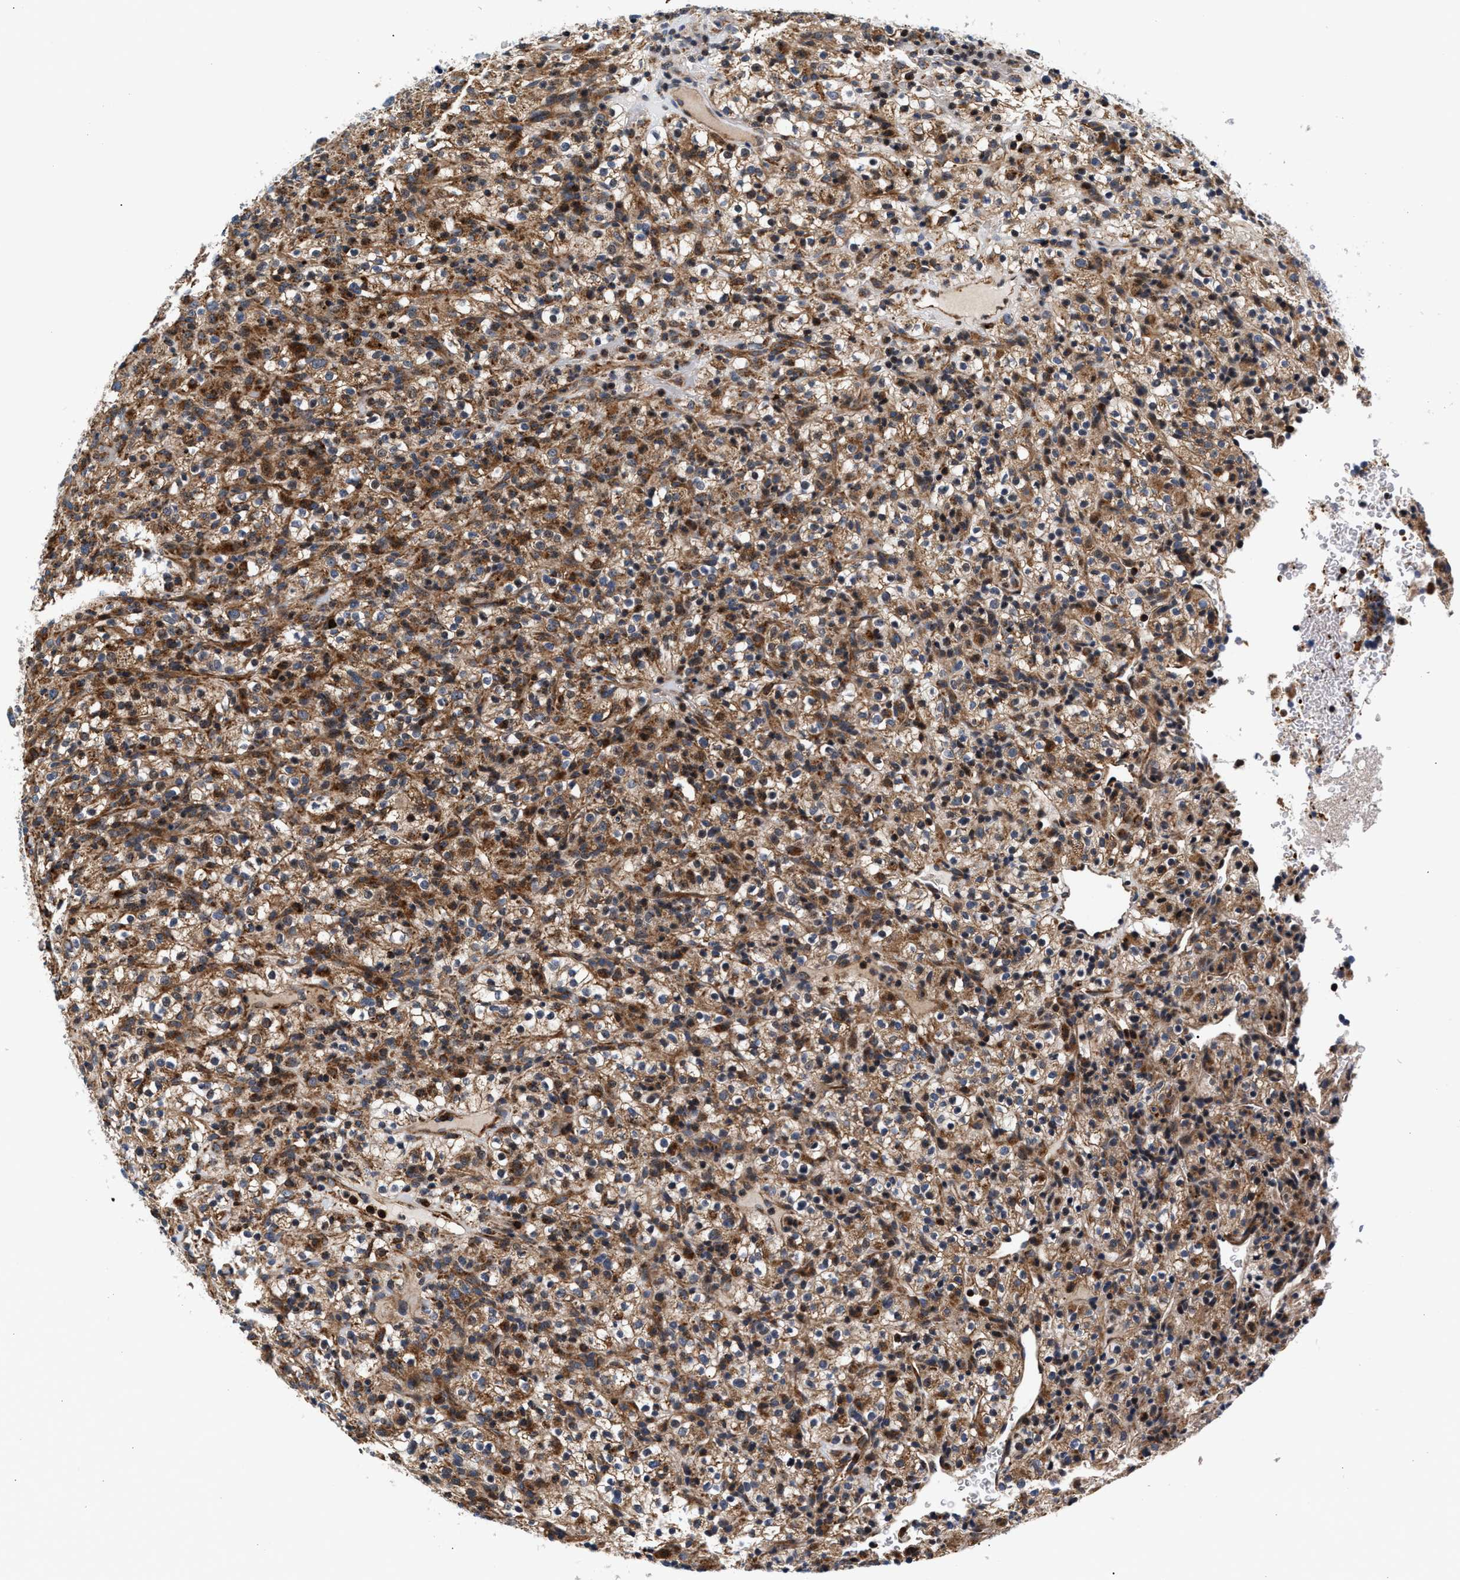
{"staining": {"intensity": "moderate", "quantity": ">75%", "location": "cytoplasmic/membranous"}, "tissue": "renal cancer", "cell_type": "Tumor cells", "image_type": "cancer", "snomed": [{"axis": "morphology", "description": "Normal tissue, NOS"}, {"axis": "morphology", "description": "Adenocarcinoma, NOS"}, {"axis": "topography", "description": "Kidney"}], "caption": "This is an image of immunohistochemistry (IHC) staining of renal cancer (adenocarcinoma), which shows moderate staining in the cytoplasmic/membranous of tumor cells.", "gene": "SGK1", "patient": {"sex": "female", "age": 72}}